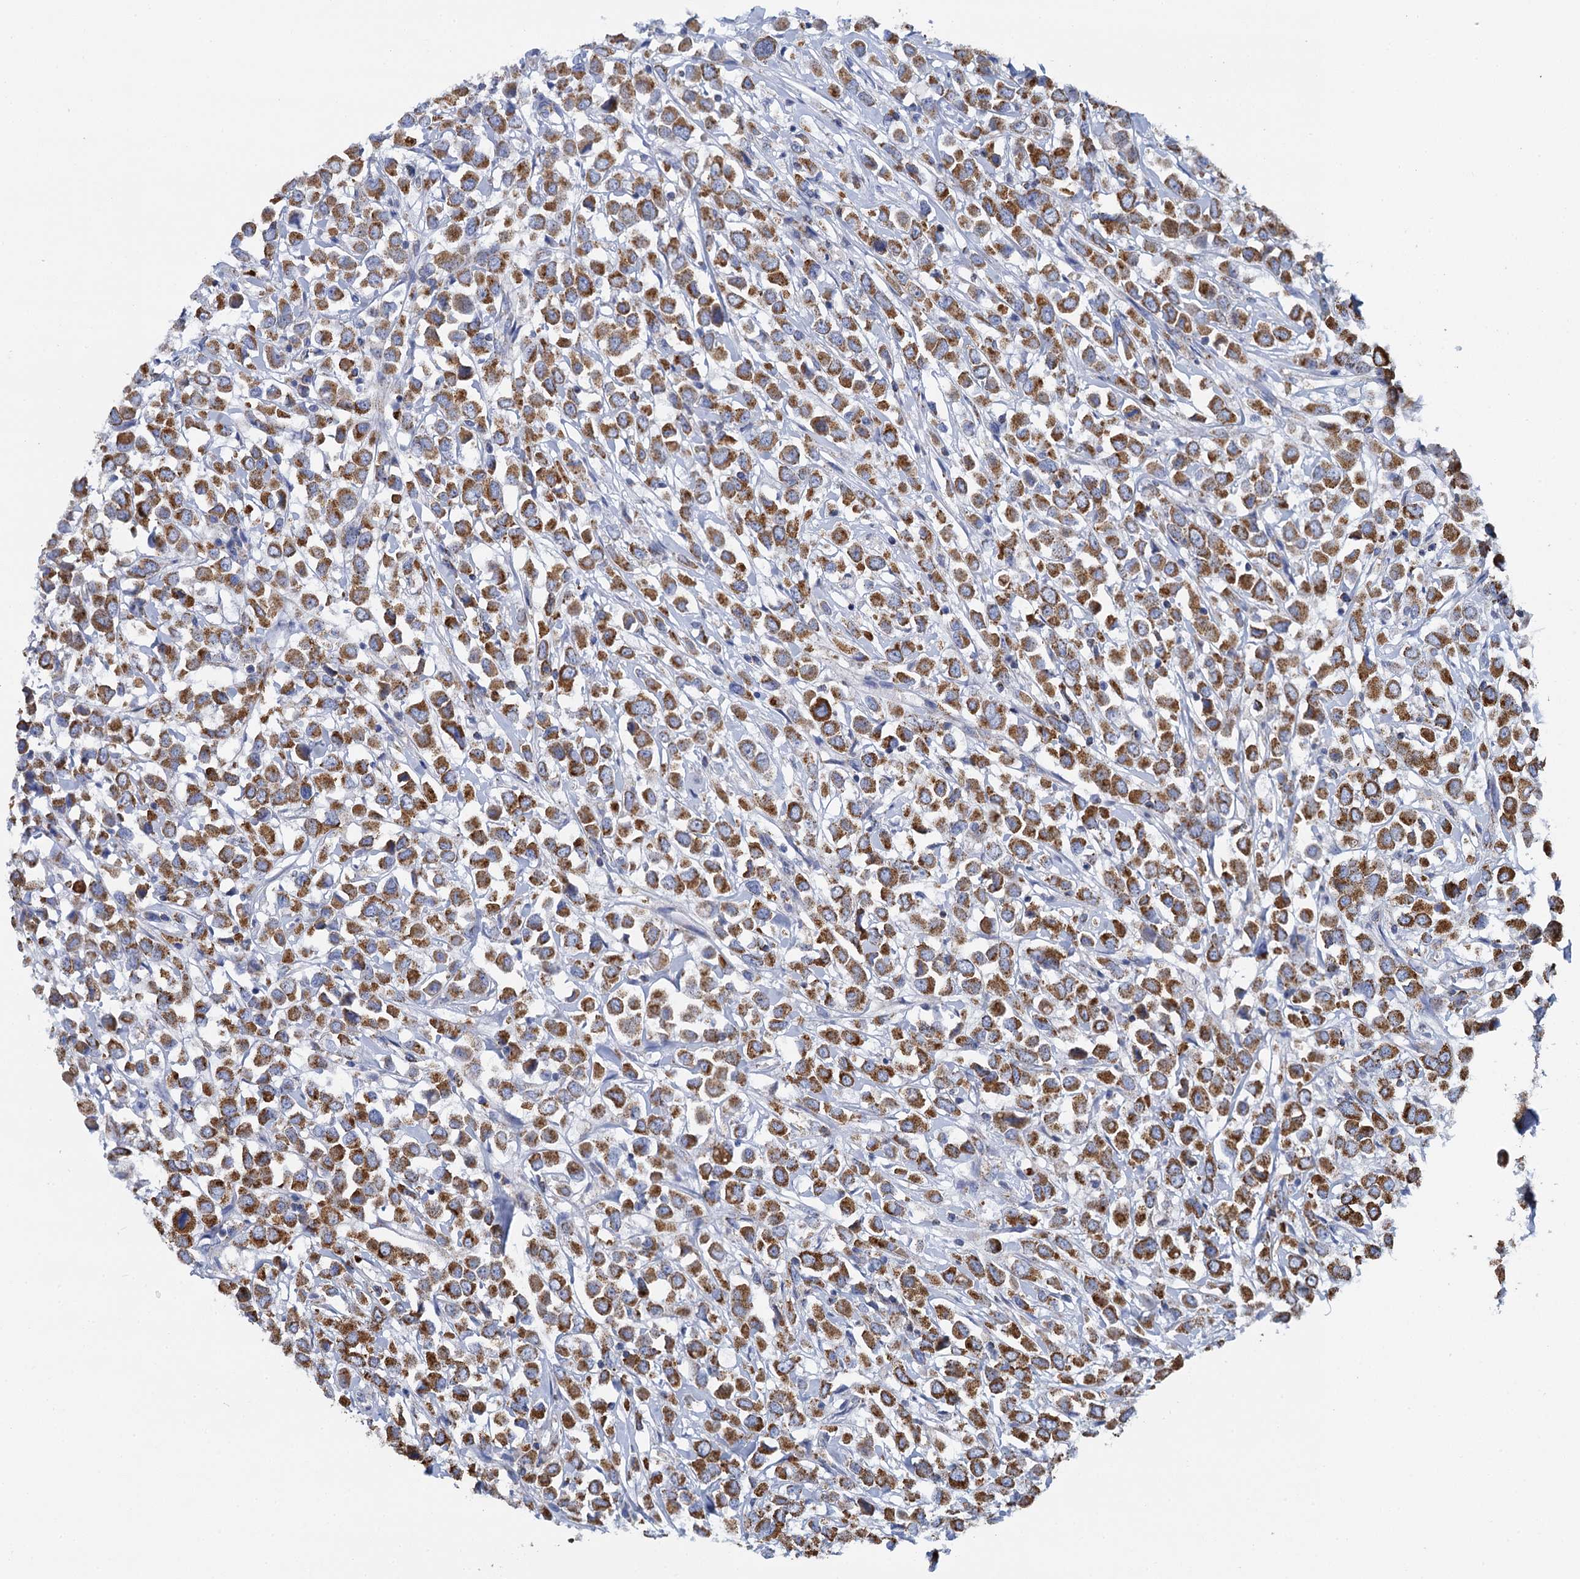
{"staining": {"intensity": "moderate", "quantity": ">75%", "location": "cytoplasmic/membranous"}, "tissue": "breast cancer", "cell_type": "Tumor cells", "image_type": "cancer", "snomed": [{"axis": "morphology", "description": "Duct carcinoma"}, {"axis": "topography", "description": "Breast"}], "caption": "There is medium levels of moderate cytoplasmic/membranous expression in tumor cells of breast cancer (intraductal carcinoma), as demonstrated by immunohistochemical staining (brown color).", "gene": "CCP110", "patient": {"sex": "female", "age": 61}}